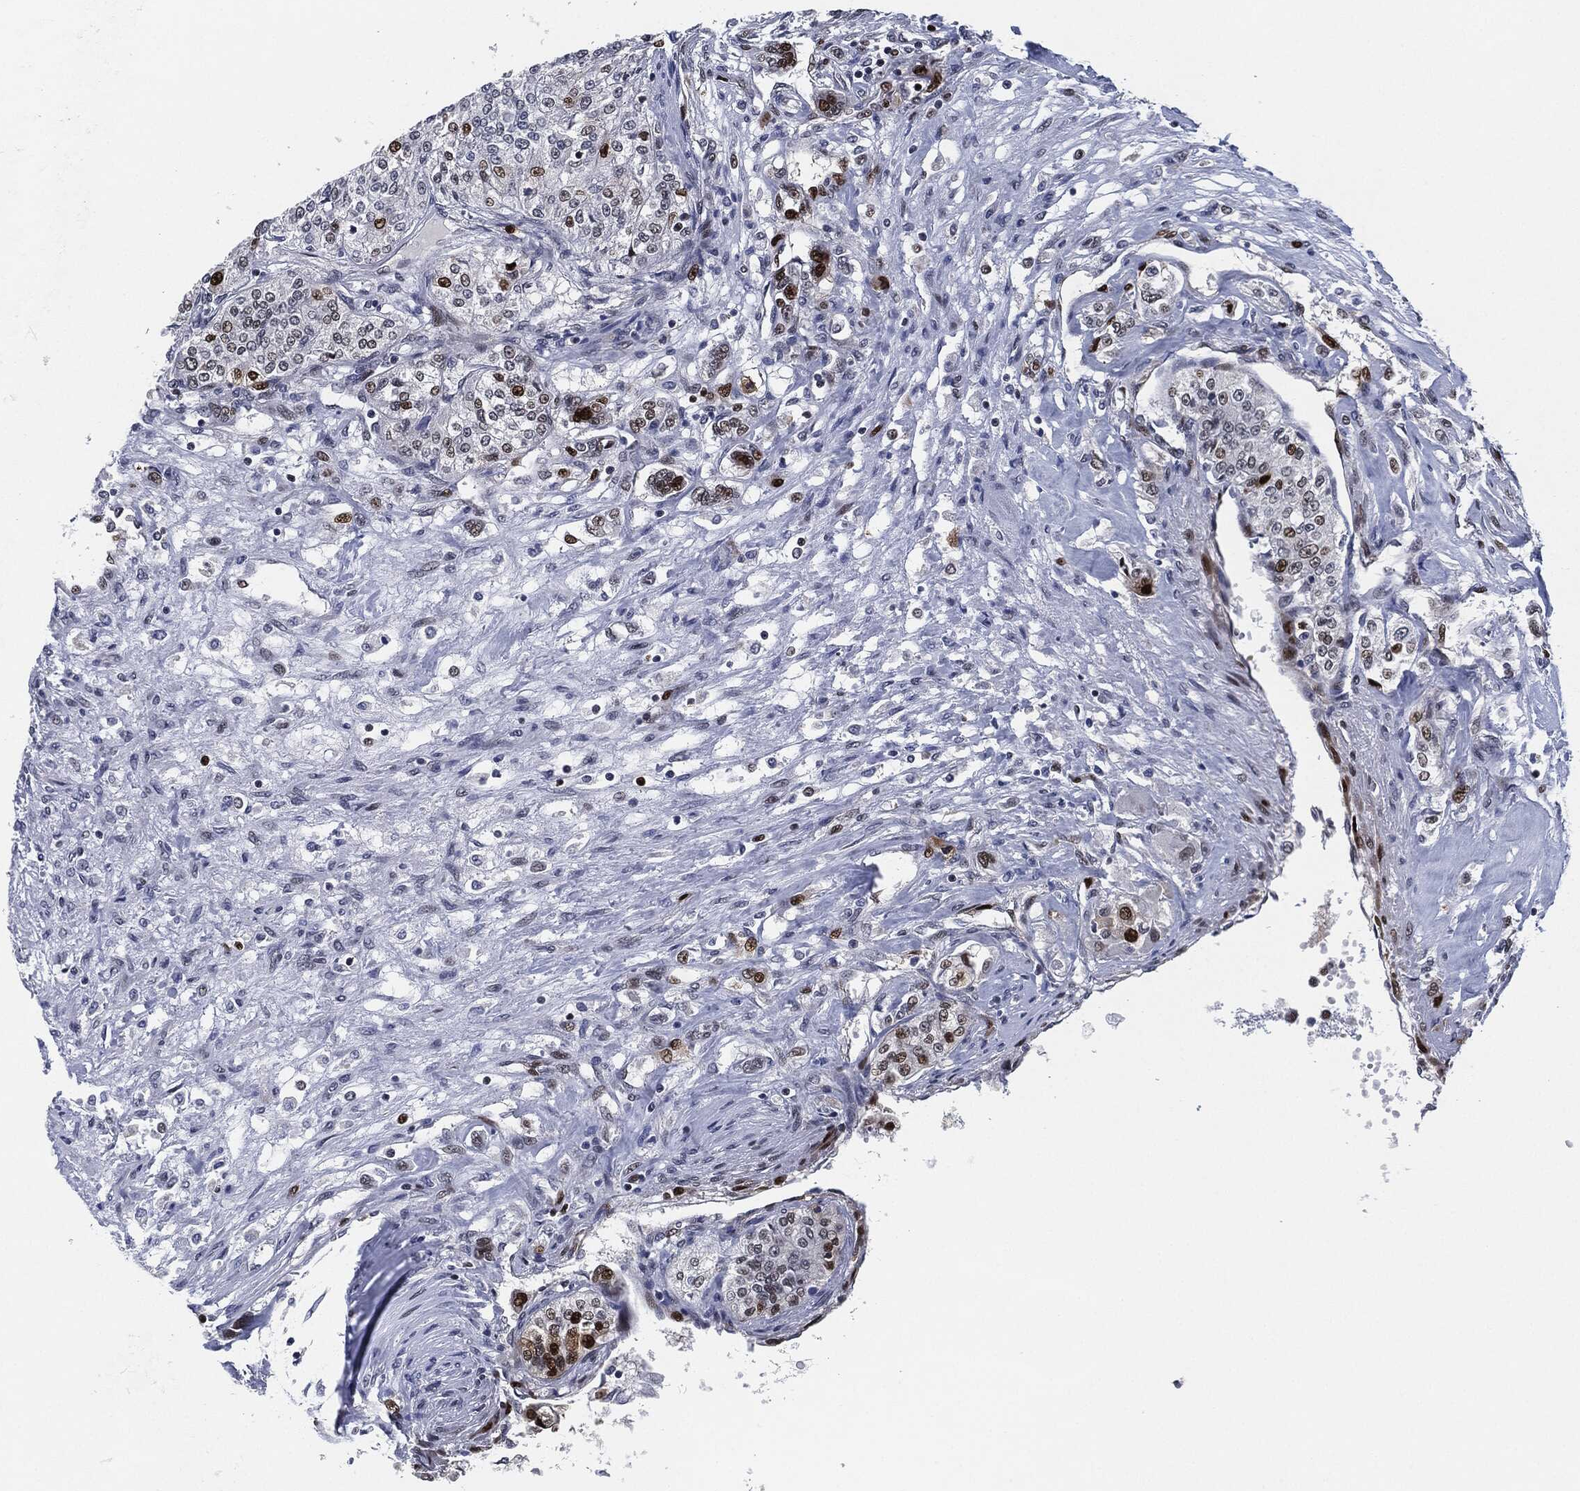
{"staining": {"intensity": "strong", "quantity": "<25%", "location": "nuclear"}, "tissue": "renal cancer", "cell_type": "Tumor cells", "image_type": "cancer", "snomed": [{"axis": "morphology", "description": "Adenocarcinoma, NOS"}, {"axis": "topography", "description": "Kidney"}], "caption": "The micrograph demonstrates immunohistochemical staining of renal cancer. There is strong nuclear positivity is appreciated in about <25% of tumor cells. (Stains: DAB in brown, nuclei in blue, Microscopy: brightfield microscopy at high magnification).", "gene": "PCNA", "patient": {"sex": "female", "age": 63}}